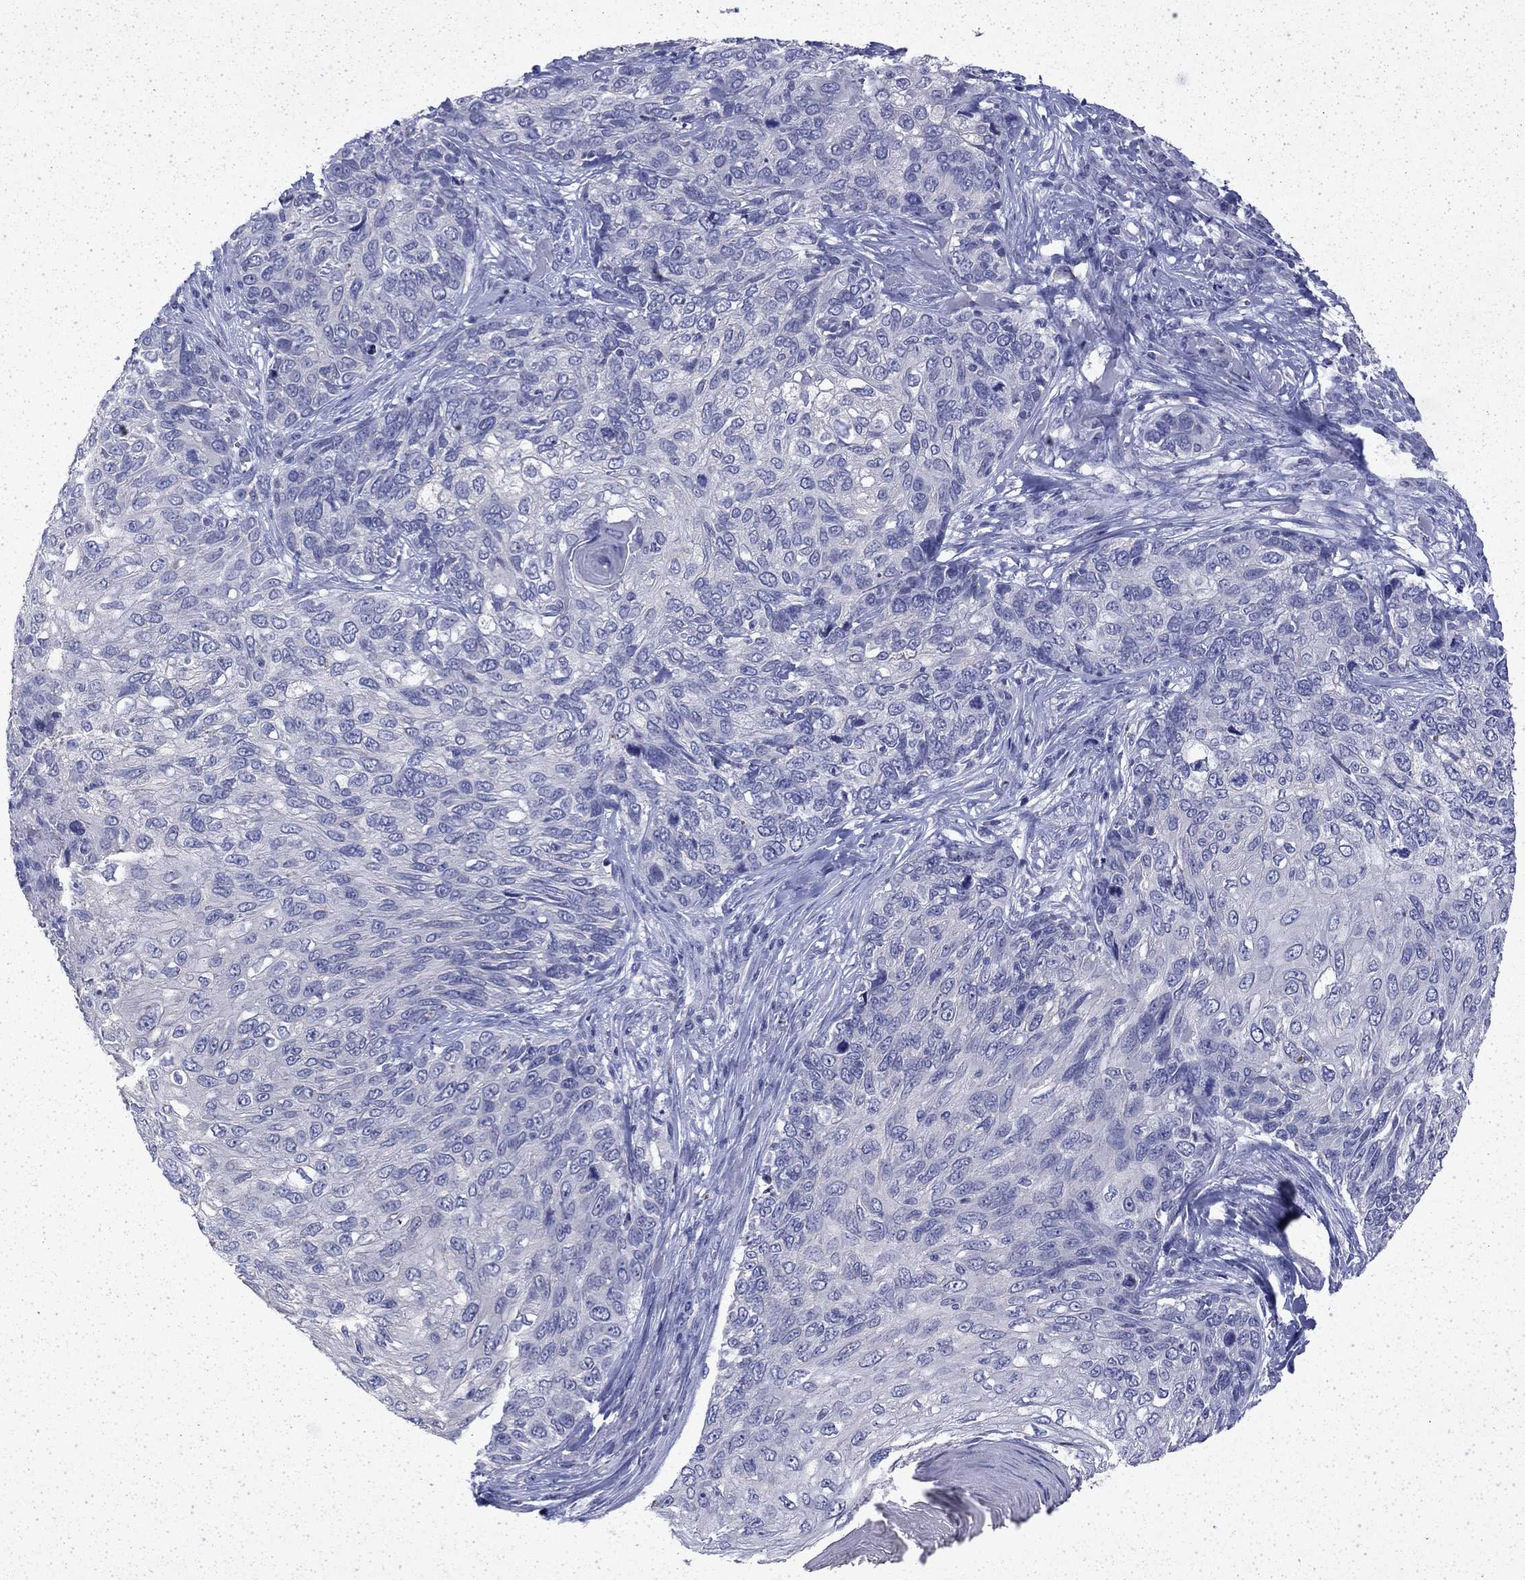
{"staining": {"intensity": "negative", "quantity": "none", "location": "none"}, "tissue": "skin cancer", "cell_type": "Tumor cells", "image_type": "cancer", "snomed": [{"axis": "morphology", "description": "Squamous cell carcinoma, NOS"}, {"axis": "topography", "description": "Skin"}], "caption": "High power microscopy histopathology image of an immunohistochemistry (IHC) histopathology image of squamous cell carcinoma (skin), revealing no significant expression in tumor cells.", "gene": "ENPP6", "patient": {"sex": "male", "age": 92}}